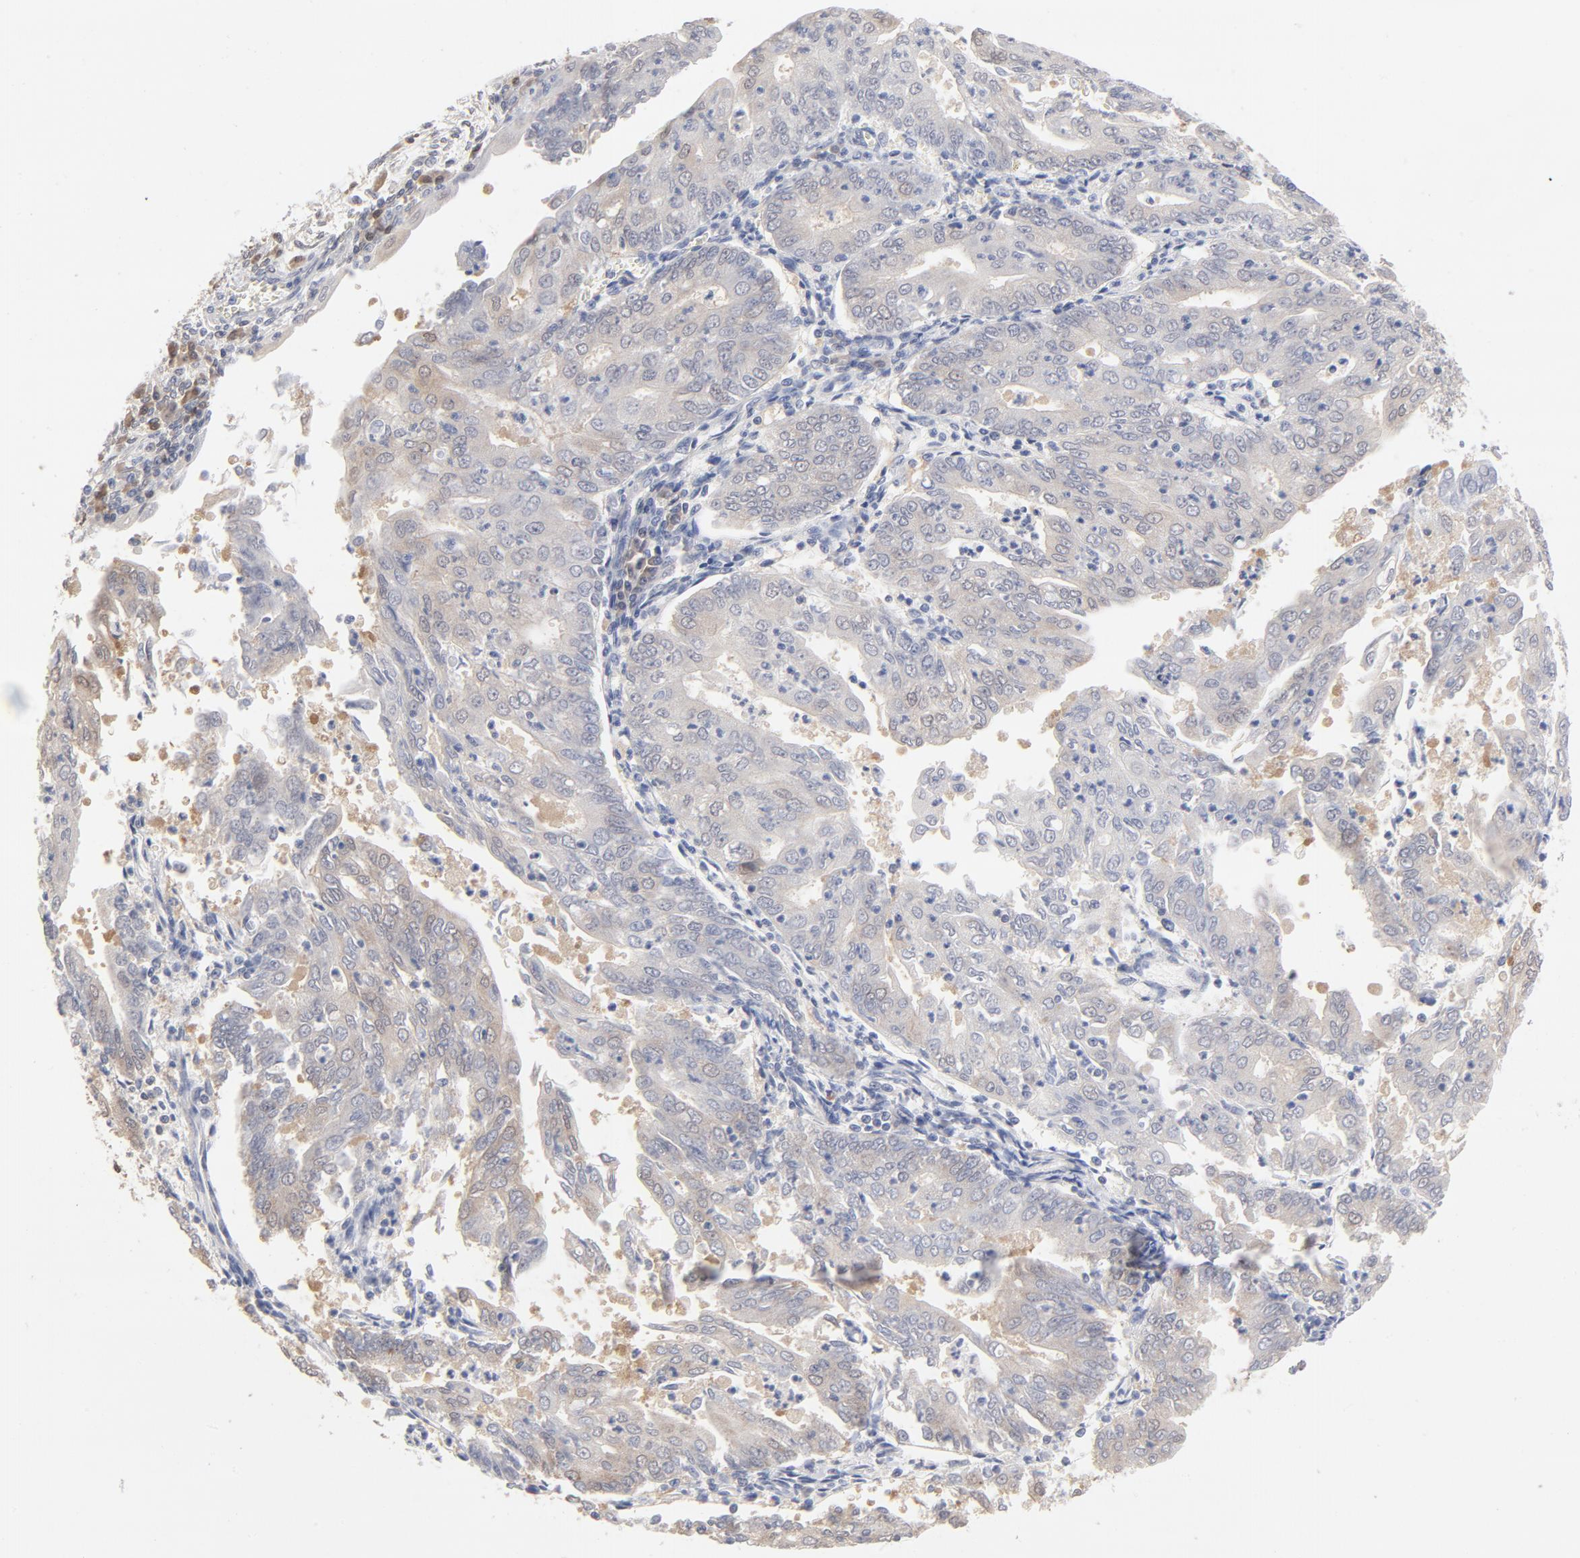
{"staining": {"intensity": "weak", "quantity": "25%-75%", "location": "cytoplasmic/membranous"}, "tissue": "endometrial cancer", "cell_type": "Tumor cells", "image_type": "cancer", "snomed": [{"axis": "morphology", "description": "Adenocarcinoma, NOS"}, {"axis": "topography", "description": "Endometrium"}], "caption": "Endometrial cancer (adenocarcinoma) stained with DAB immunohistochemistry (IHC) displays low levels of weak cytoplasmic/membranous staining in about 25%-75% of tumor cells.", "gene": "MIF", "patient": {"sex": "female", "age": 79}}